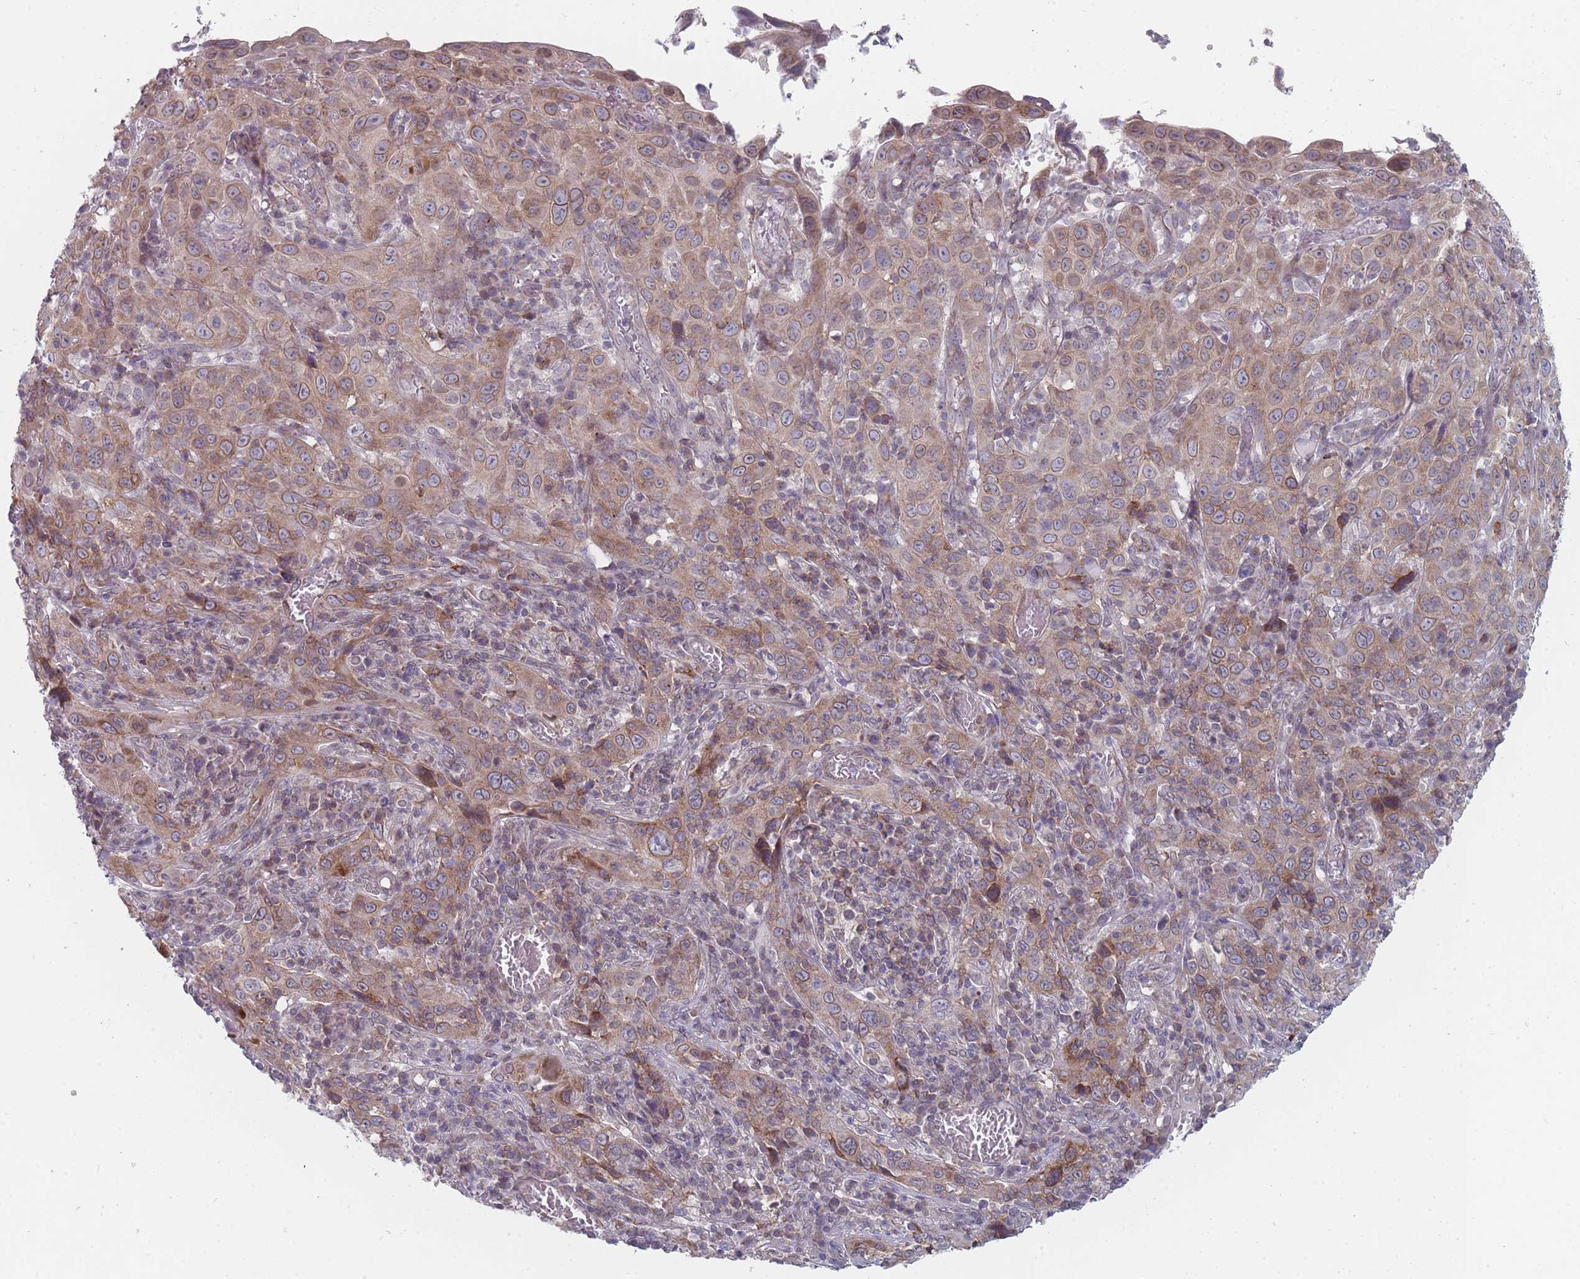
{"staining": {"intensity": "moderate", "quantity": ">75%", "location": "cytoplasmic/membranous"}, "tissue": "cervical cancer", "cell_type": "Tumor cells", "image_type": "cancer", "snomed": [{"axis": "morphology", "description": "Squamous cell carcinoma, NOS"}, {"axis": "topography", "description": "Cervix"}], "caption": "Immunohistochemistry staining of squamous cell carcinoma (cervical), which demonstrates medium levels of moderate cytoplasmic/membranous staining in about >75% of tumor cells indicating moderate cytoplasmic/membranous protein expression. The staining was performed using DAB (brown) for protein detection and nuclei were counterstained in hematoxylin (blue).", "gene": "PCDH12", "patient": {"sex": "female", "age": 46}}